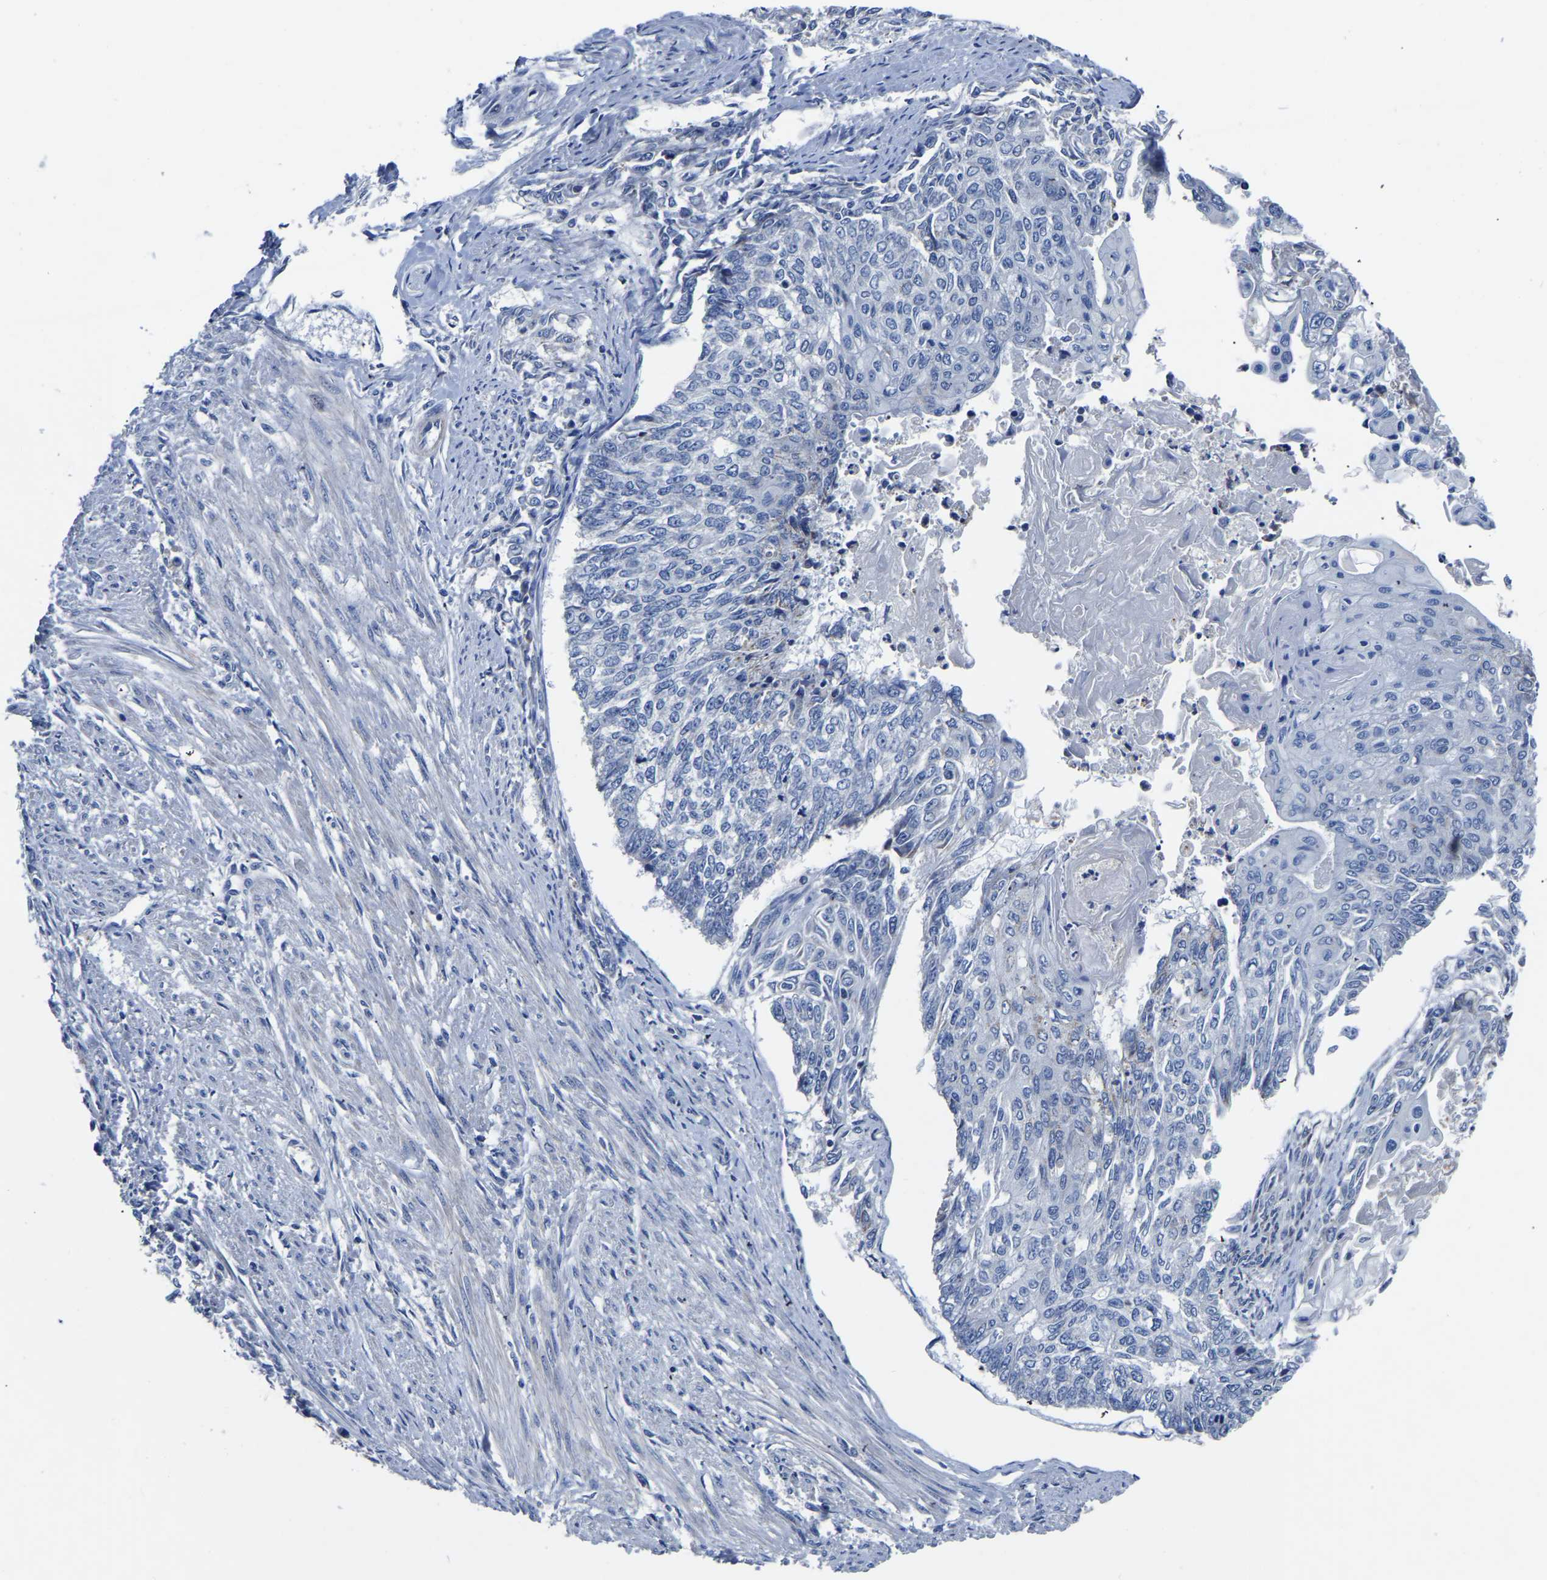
{"staining": {"intensity": "negative", "quantity": "none", "location": "none"}, "tissue": "endometrial cancer", "cell_type": "Tumor cells", "image_type": "cancer", "snomed": [{"axis": "morphology", "description": "Adenocarcinoma, NOS"}, {"axis": "topography", "description": "Endometrium"}], "caption": "Tumor cells are negative for protein expression in human endometrial cancer.", "gene": "FGD5", "patient": {"sex": "female", "age": 32}}